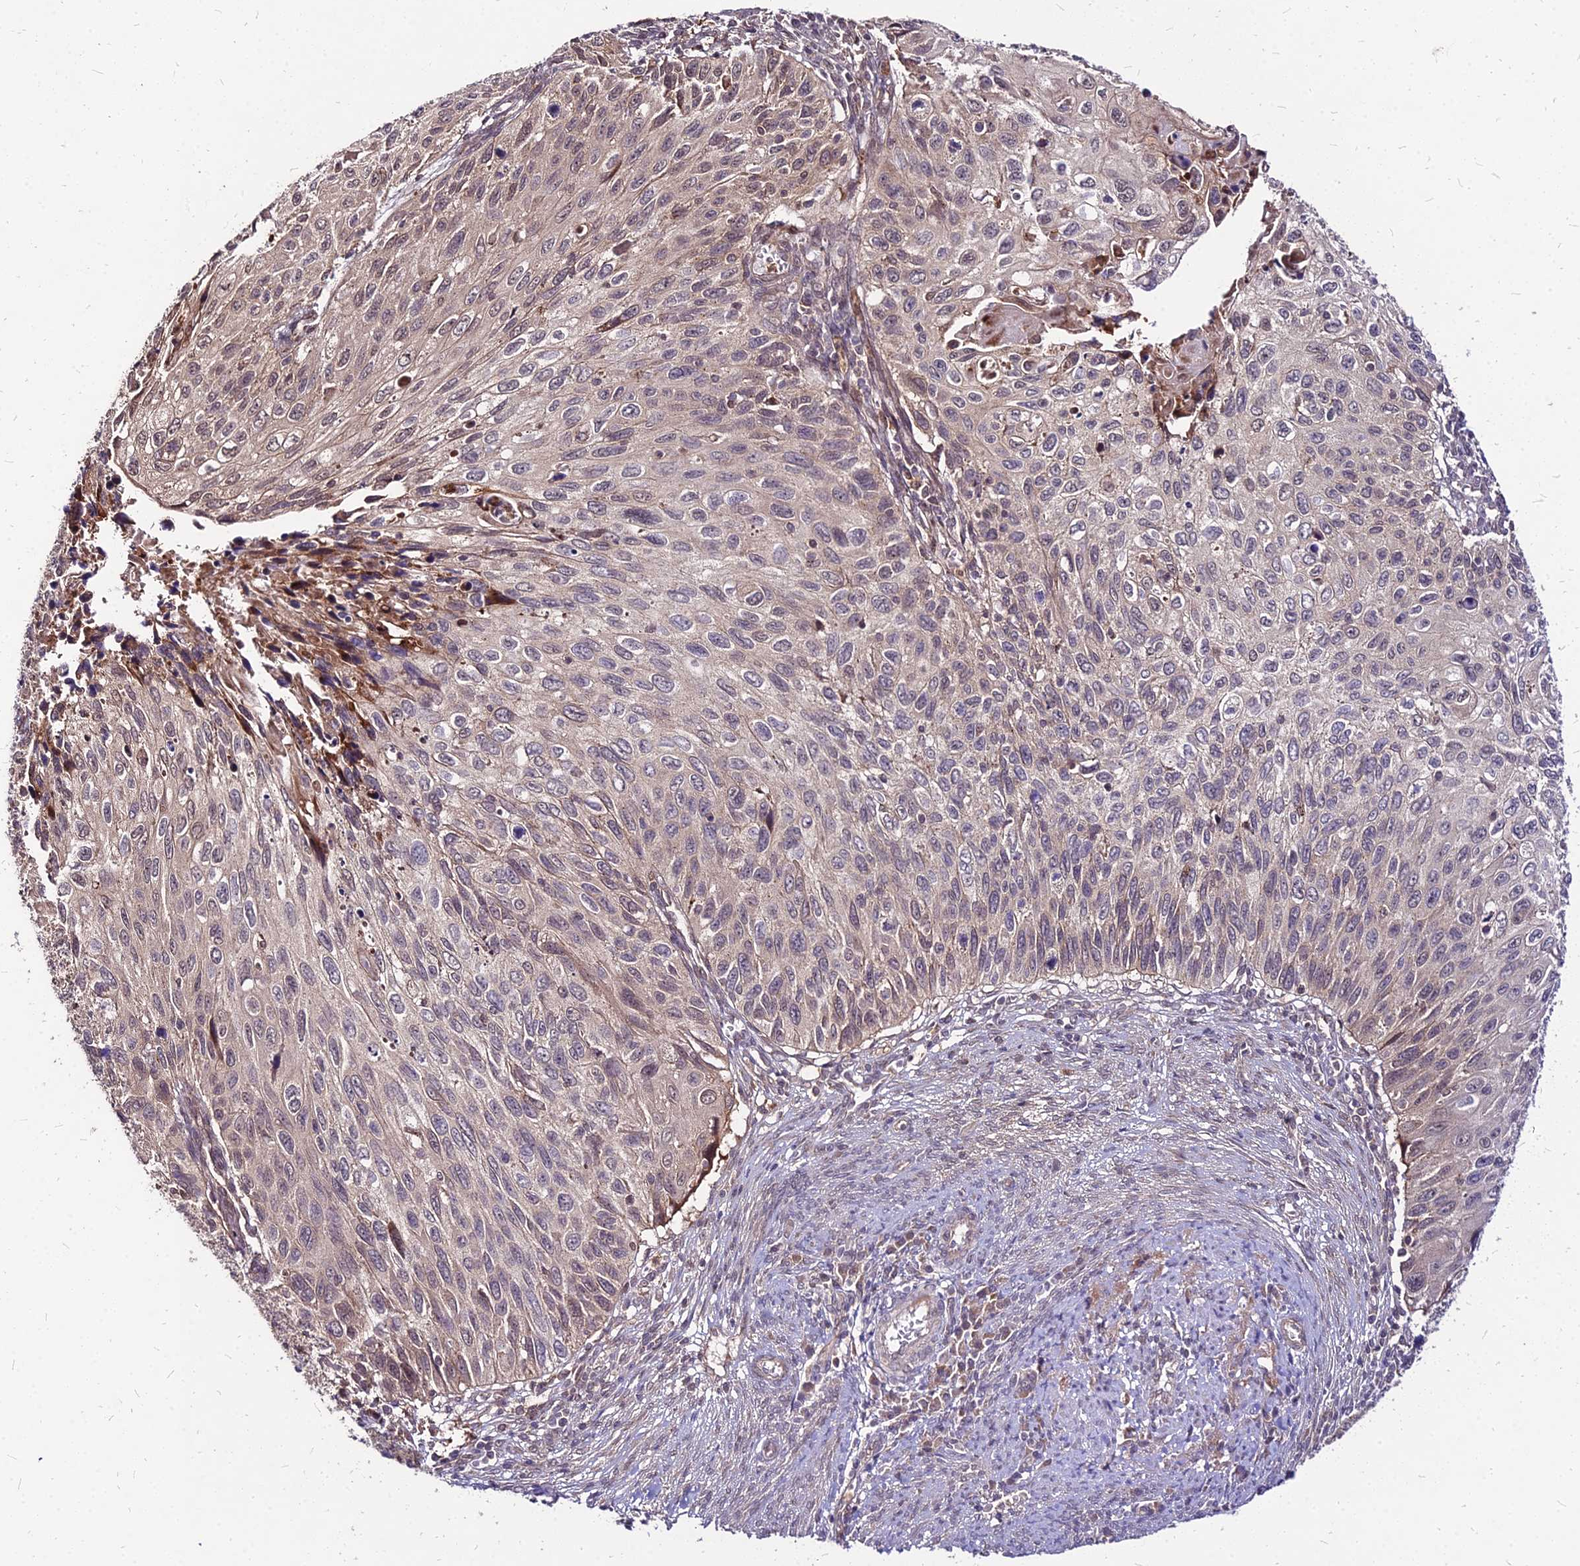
{"staining": {"intensity": "weak", "quantity": "<25%", "location": "nuclear"}, "tissue": "cervical cancer", "cell_type": "Tumor cells", "image_type": "cancer", "snomed": [{"axis": "morphology", "description": "Squamous cell carcinoma, NOS"}, {"axis": "topography", "description": "Cervix"}], "caption": "Tumor cells are negative for protein expression in human squamous cell carcinoma (cervical).", "gene": "APBA3", "patient": {"sex": "female", "age": 70}}